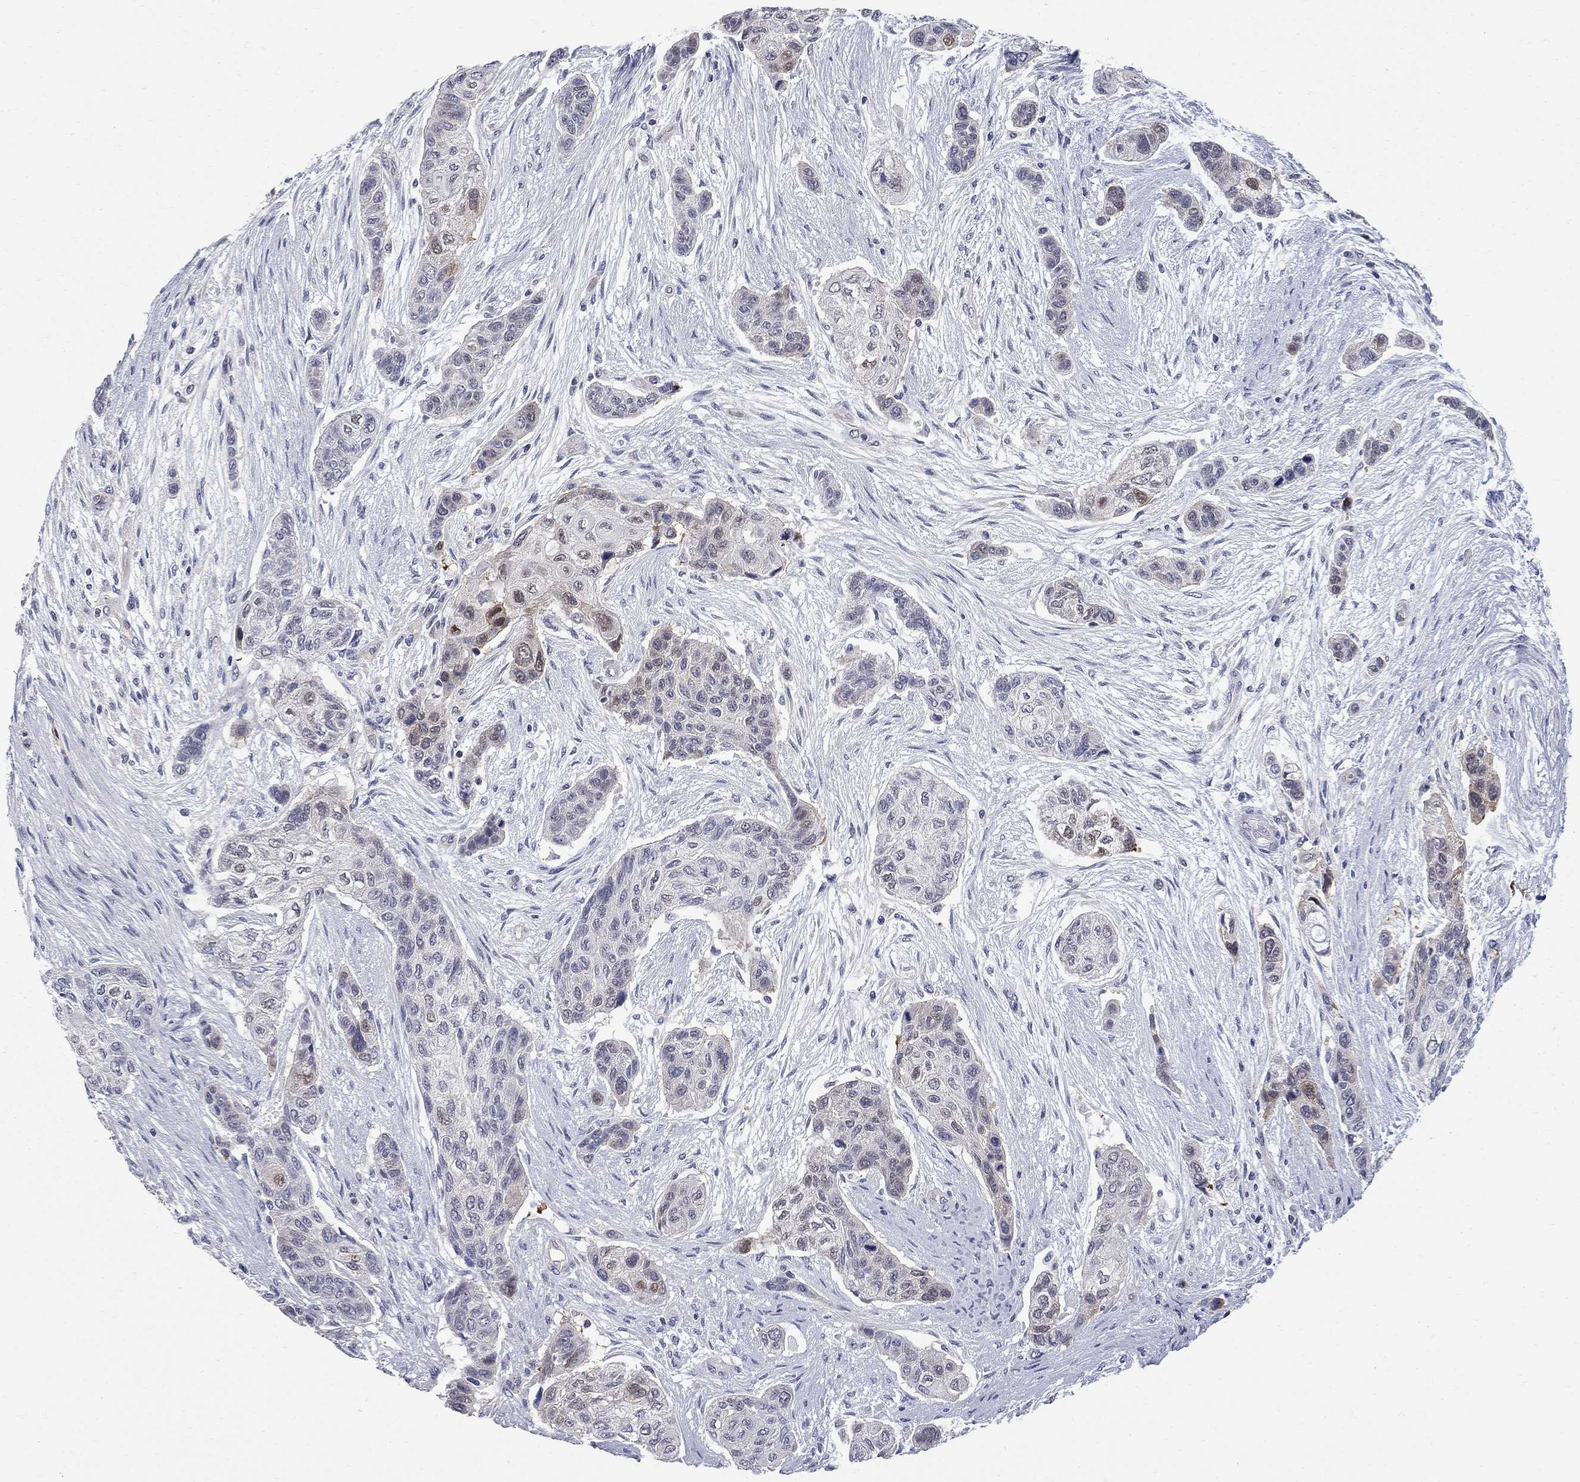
{"staining": {"intensity": "weak", "quantity": "<25%", "location": "cytoplasmic/membranous"}, "tissue": "lung cancer", "cell_type": "Tumor cells", "image_type": "cancer", "snomed": [{"axis": "morphology", "description": "Squamous cell carcinoma, NOS"}, {"axis": "topography", "description": "Lung"}], "caption": "This is an IHC image of human lung squamous cell carcinoma. There is no expression in tumor cells.", "gene": "GALNT8", "patient": {"sex": "male", "age": 69}}